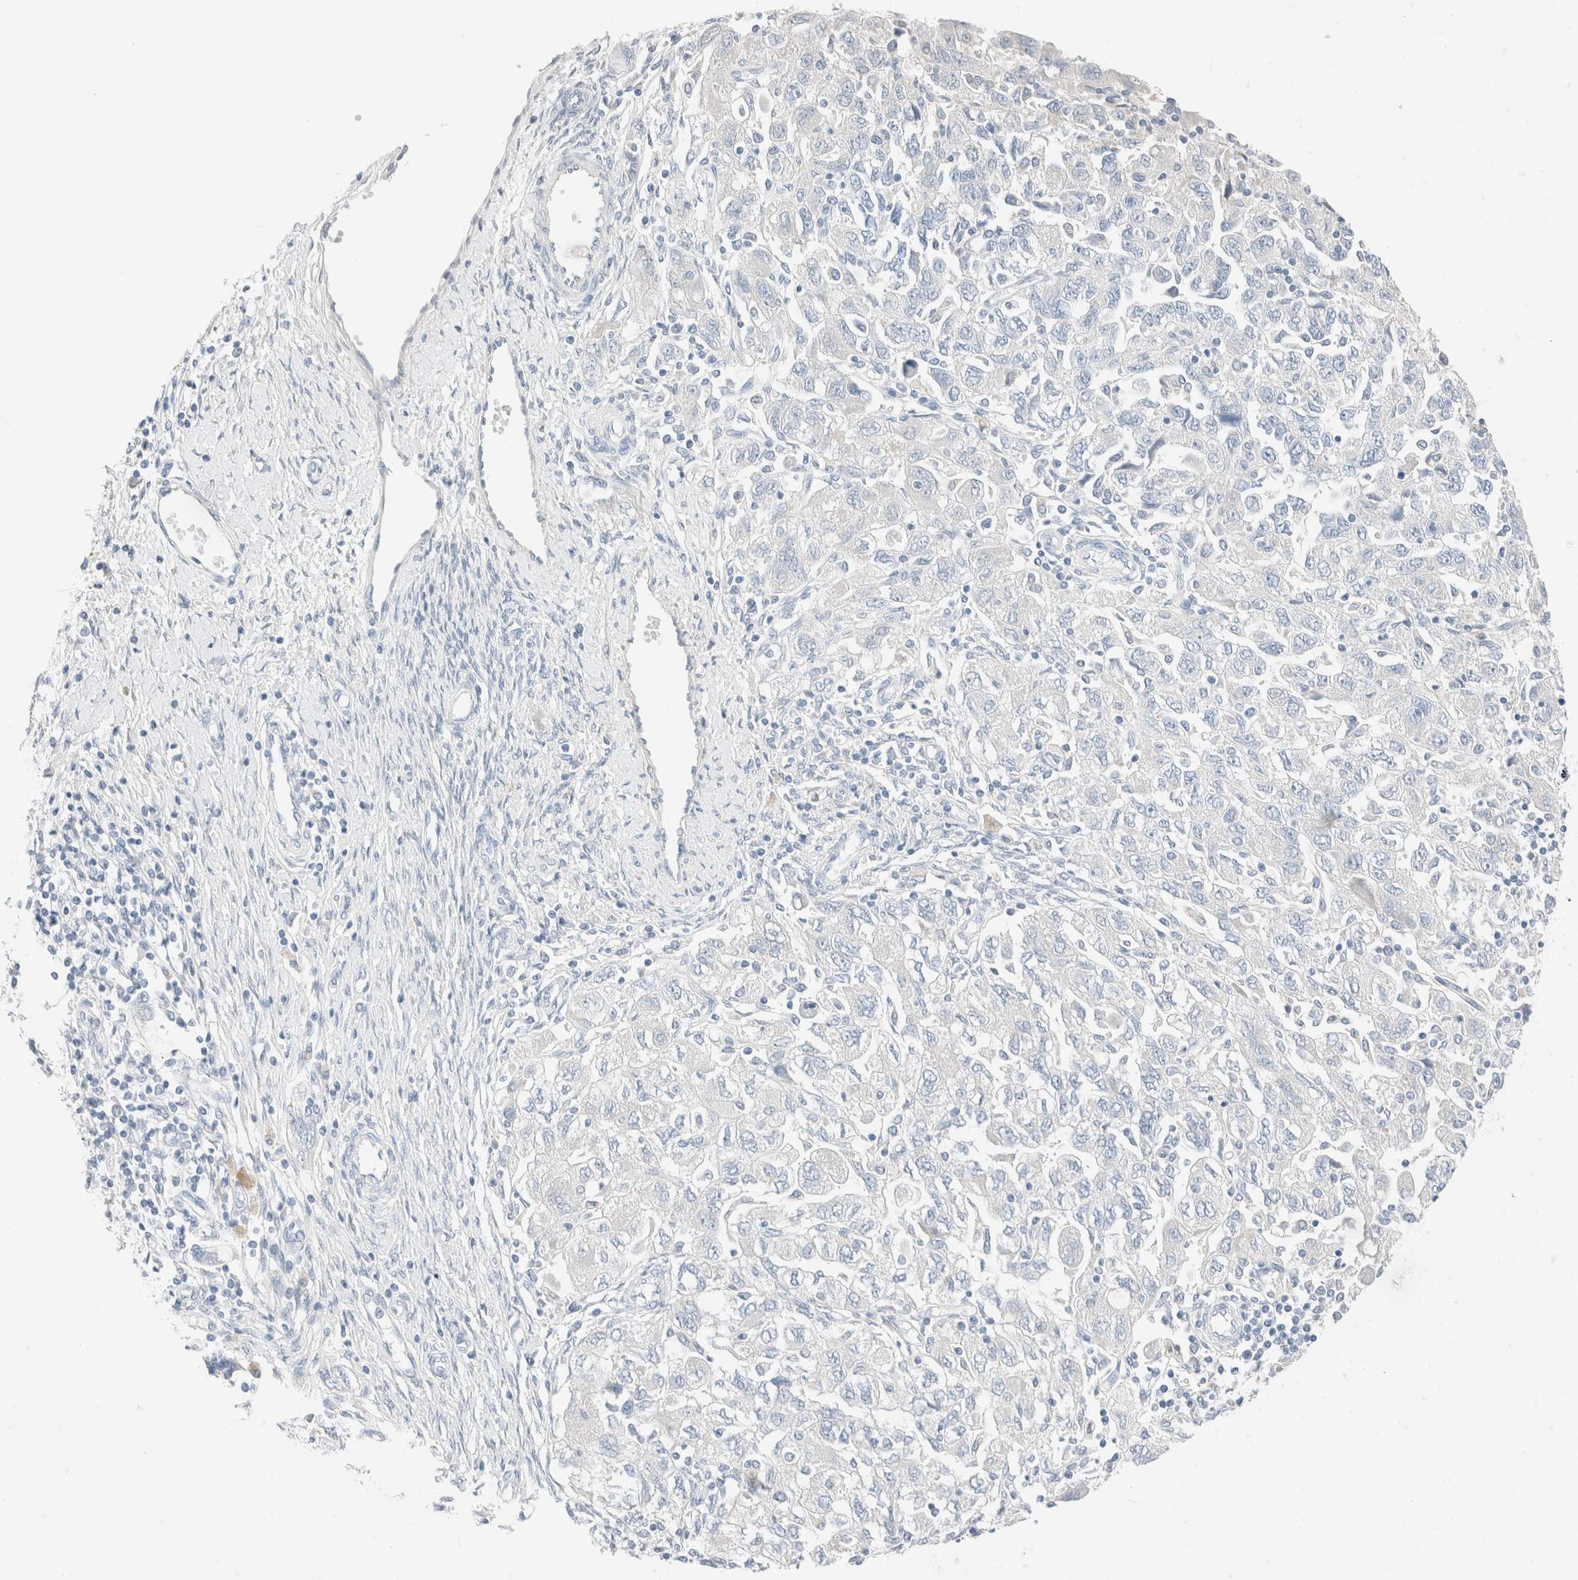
{"staining": {"intensity": "negative", "quantity": "none", "location": "none"}, "tissue": "ovarian cancer", "cell_type": "Tumor cells", "image_type": "cancer", "snomed": [{"axis": "morphology", "description": "Carcinoma, NOS"}, {"axis": "morphology", "description": "Cystadenocarcinoma, serous, NOS"}, {"axis": "topography", "description": "Ovary"}], "caption": "Tumor cells are negative for protein expression in human ovarian serous cystadenocarcinoma.", "gene": "PCM1", "patient": {"sex": "female", "age": 69}}